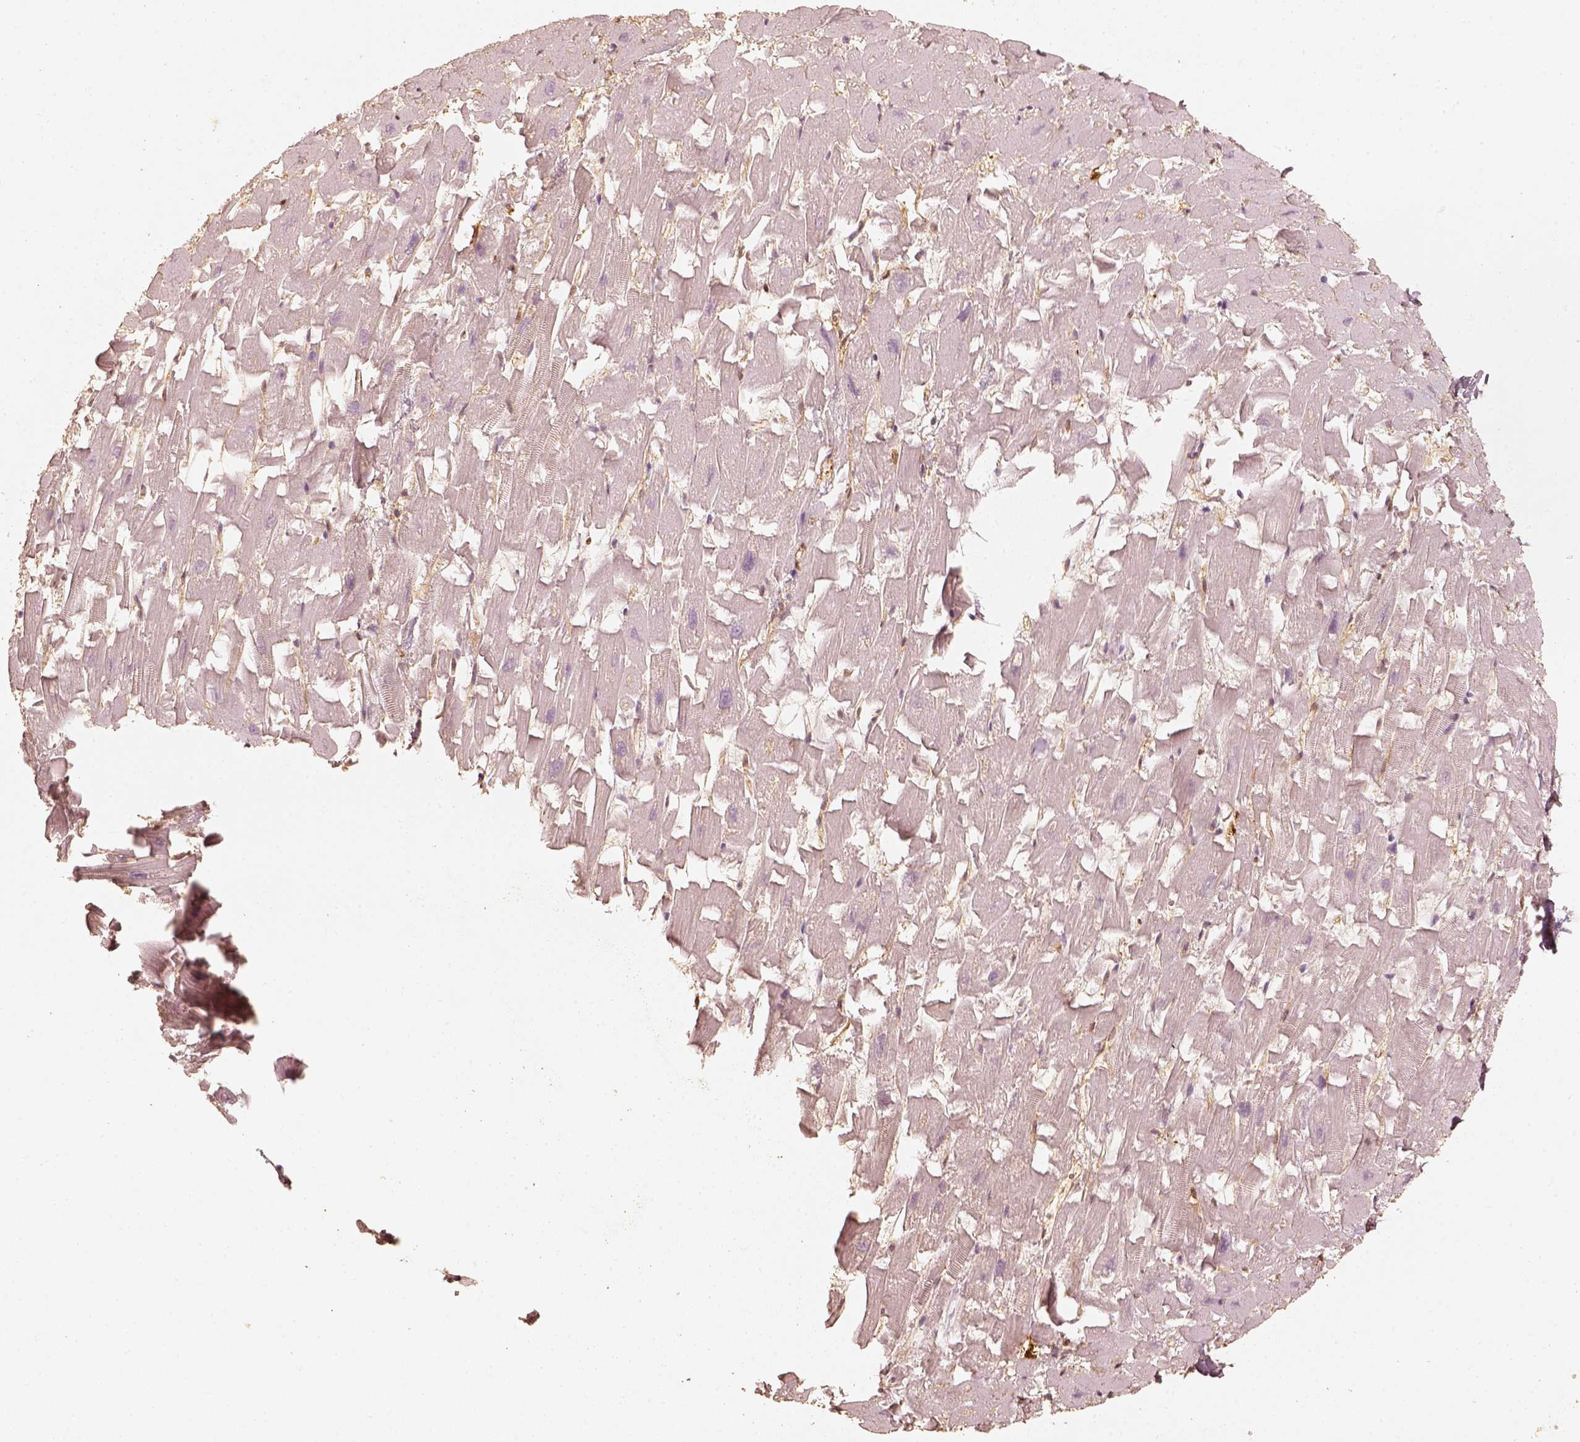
{"staining": {"intensity": "negative", "quantity": "none", "location": "none"}, "tissue": "heart muscle", "cell_type": "Cardiomyocytes", "image_type": "normal", "snomed": [{"axis": "morphology", "description": "Normal tissue, NOS"}, {"axis": "topography", "description": "Heart"}], "caption": "DAB immunohistochemical staining of unremarkable heart muscle displays no significant expression in cardiomyocytes. (Brightfield microscopy of DAB IHC at high magnification).", "gene": "FSCN1", "patient": {"sex": "female", "age": 64}}